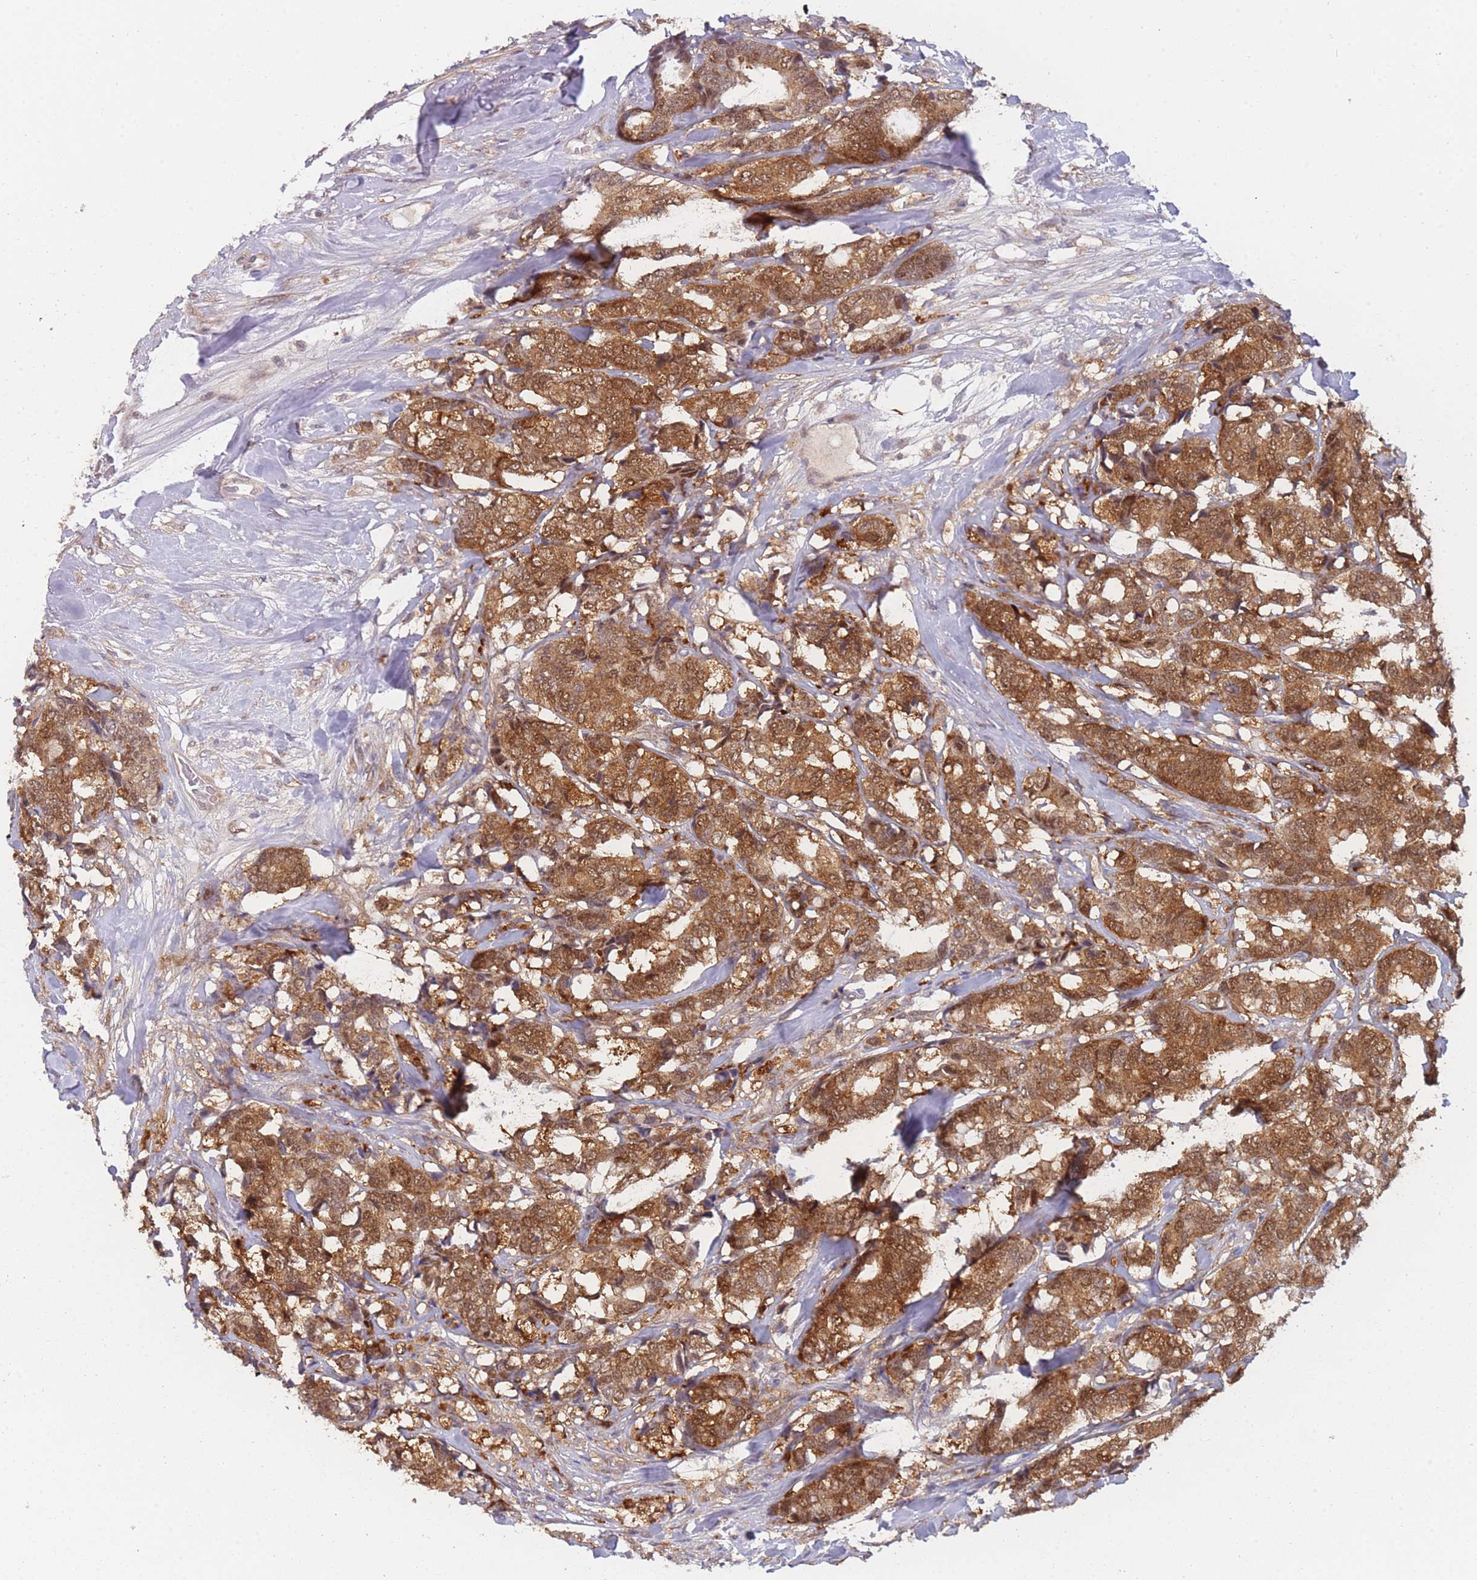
{"staining": {"intensity": "moderate", "quantity": ">75%", "location": "cytoplasmic/membranous,nuclear"}, "tissue": "breast cancer", "cell_type": "Tumor cells", "image_type": "cancer", "snomed": [{"axis": "morphology", "description": "Duct carcinoma"}, {"axis": "topography", "description": "Breast"}], "caption": "A histopathology image of breast cancer stained for a protein exhibits moderate cytoplasmic/membranous and nuclear brown staining in tumor cells.", "gene": "MRI1", "patient": {"sex": "female", "age": 87}}